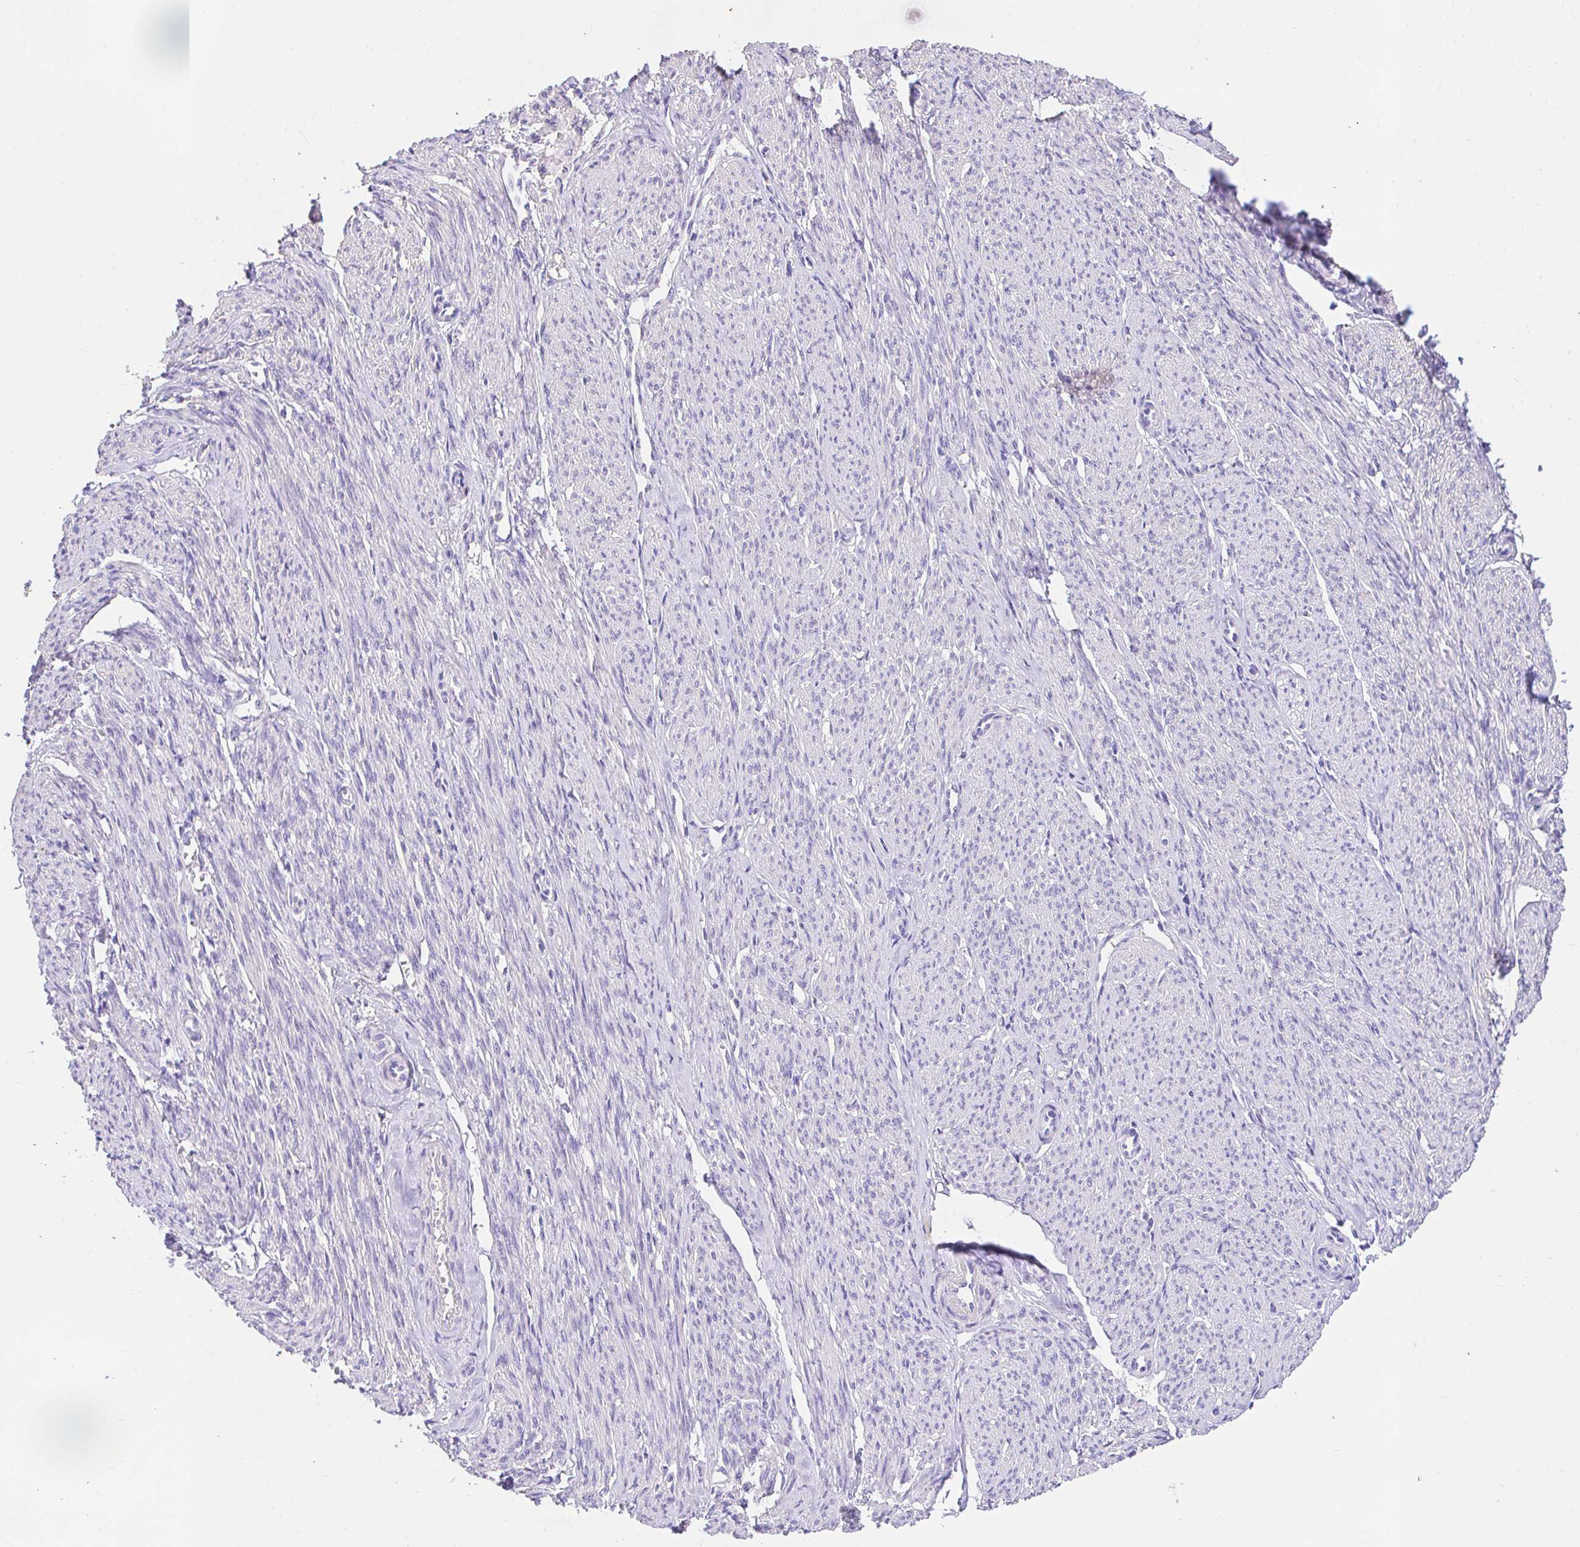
{"staining": {"intensity": "negative", "quantity": "none", "location": "none"}, "tissue": "smooth muscle", "cell_type": "Smooth muscle cells", "image_type": "normal", "snomed": [{"axis": "morphology", "description": "Normal tissue, NOS"}, {"axis": "topography", "description": "Smooth muscle"}], "caption": "Human smooth muscle stained for a protein using IHC displays no expression in smooth muscle cells.", "gene": "CDO1", "patient": {"sex": "female", "age": 65}}